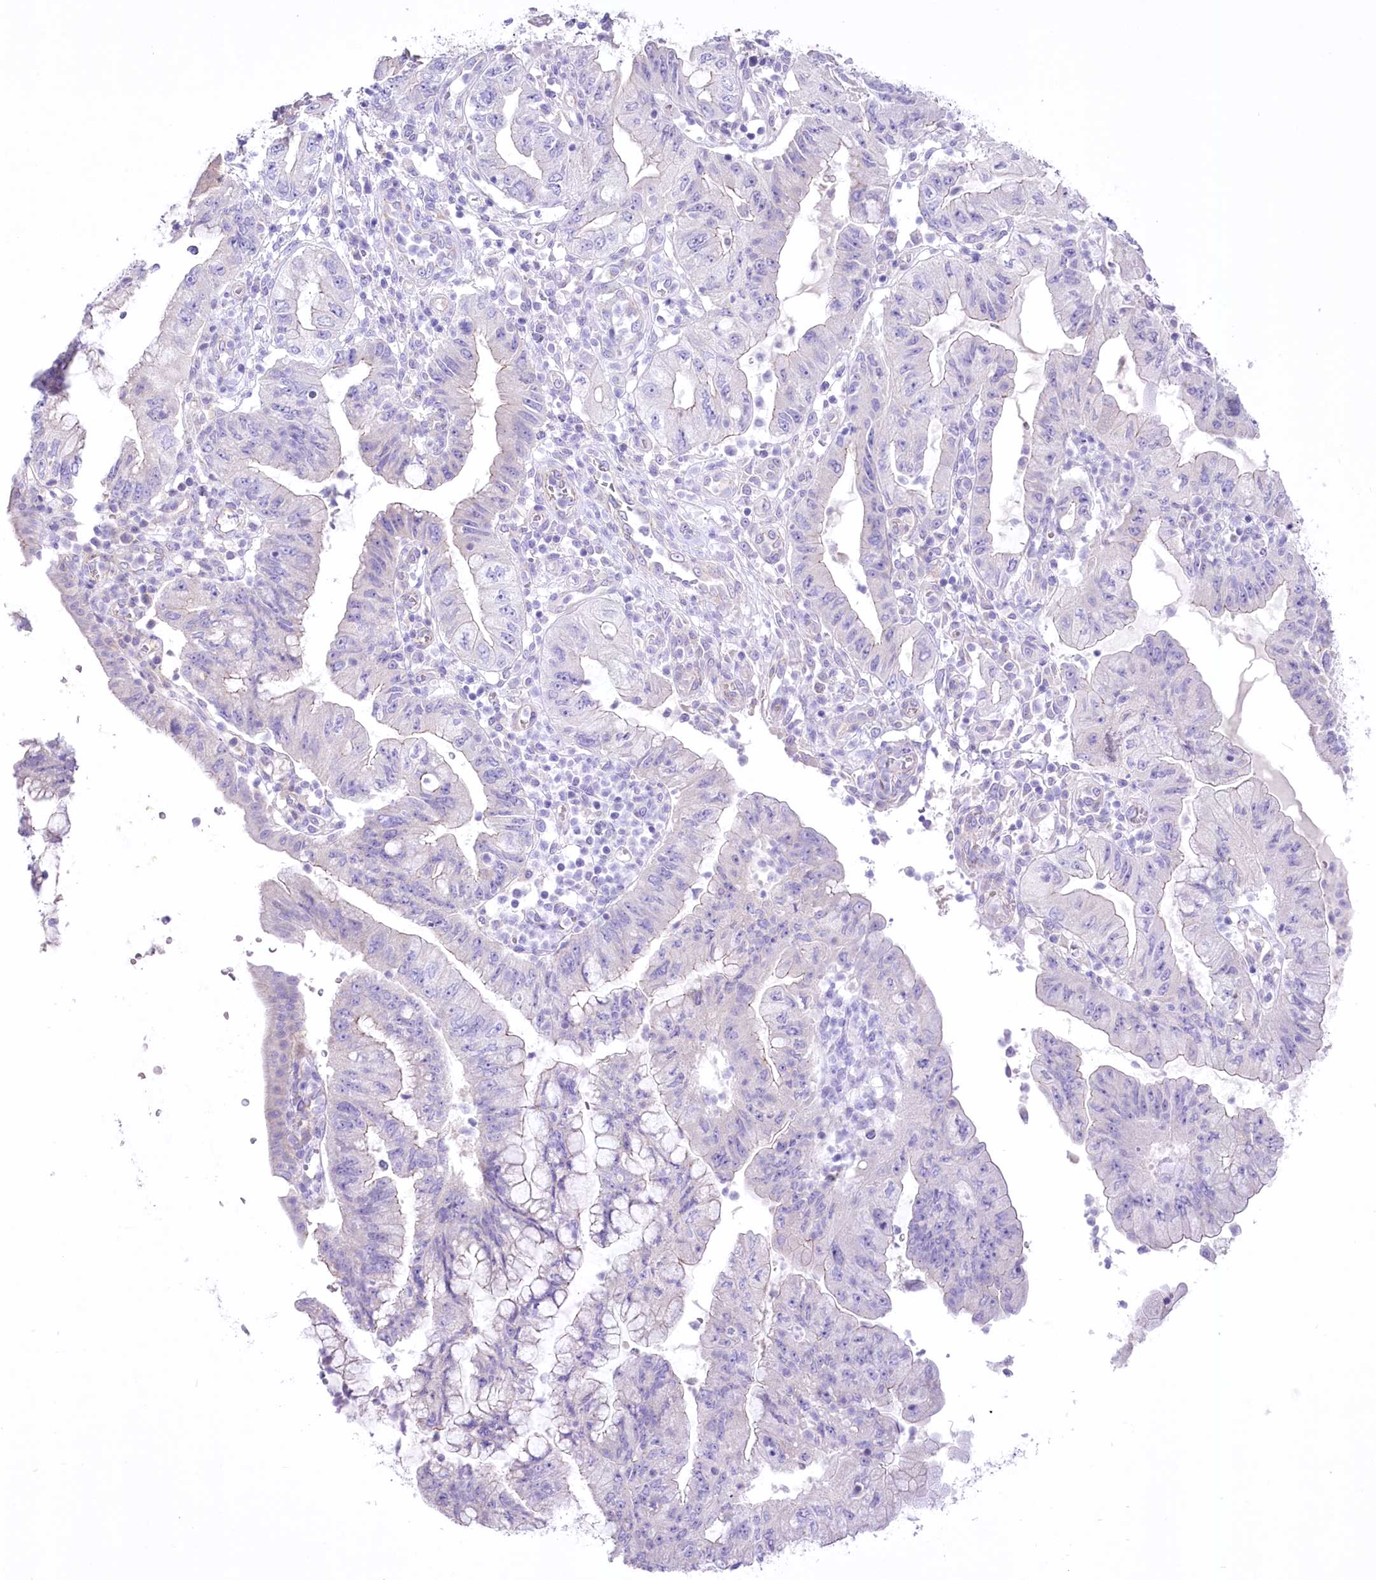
{"staining": {"intensity": "negative", "quantity": "none", "location": "none"}, "tissue": "pancreatic cancer", "cell_type": "Tumor cells", "image_type": "cancer", "snomed": [{"axis": "morphology", "description": "Adenocarcinoma, NOS"}, {"axis": "topography", "description": "Pancreas"}], "caption": "High power microscopy photomicrograph of an IHC micrograph of pancreatic cancer, revealing no significant staining in tumor cells.", "gene": "LRRC34", "patient": {"sex": "female", "age": 73}}